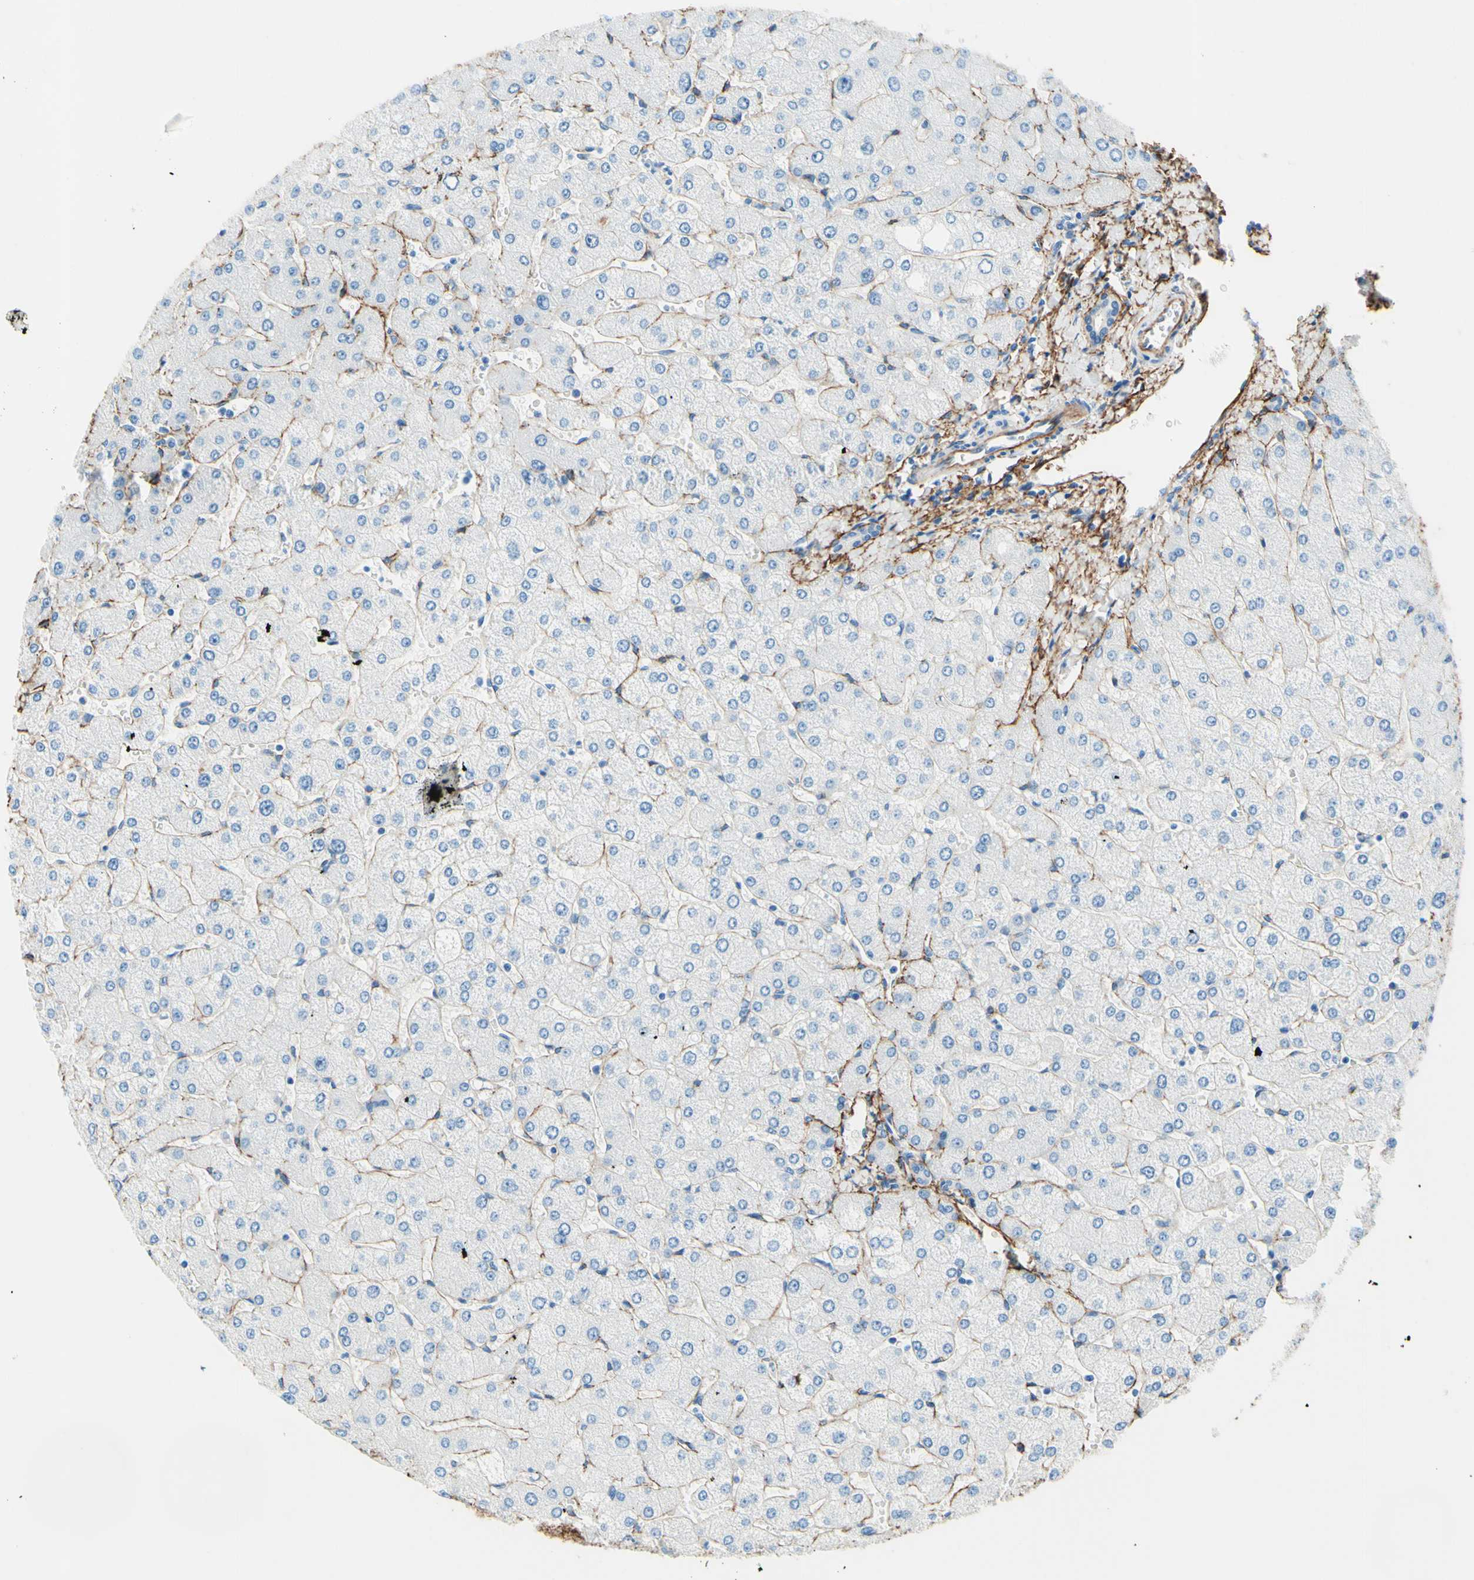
{"staining": {"intensity": "negative", "quantity": "none", "location": "none"}, "tissue": "liver", "cell_type": "Cholangiocytes", "image_type": "normal", "snomed": [{"axis": "morphology", "description": "Normal tissue, NOS"}, {"axis": "topography", "description": "Liver"}], "caption": "The immunohistochemistry photomicrograph has no significant staining in cholangiocytes of liver.", "gene": "MFAP5", "patient": {"sex": "male", "age": 55}}